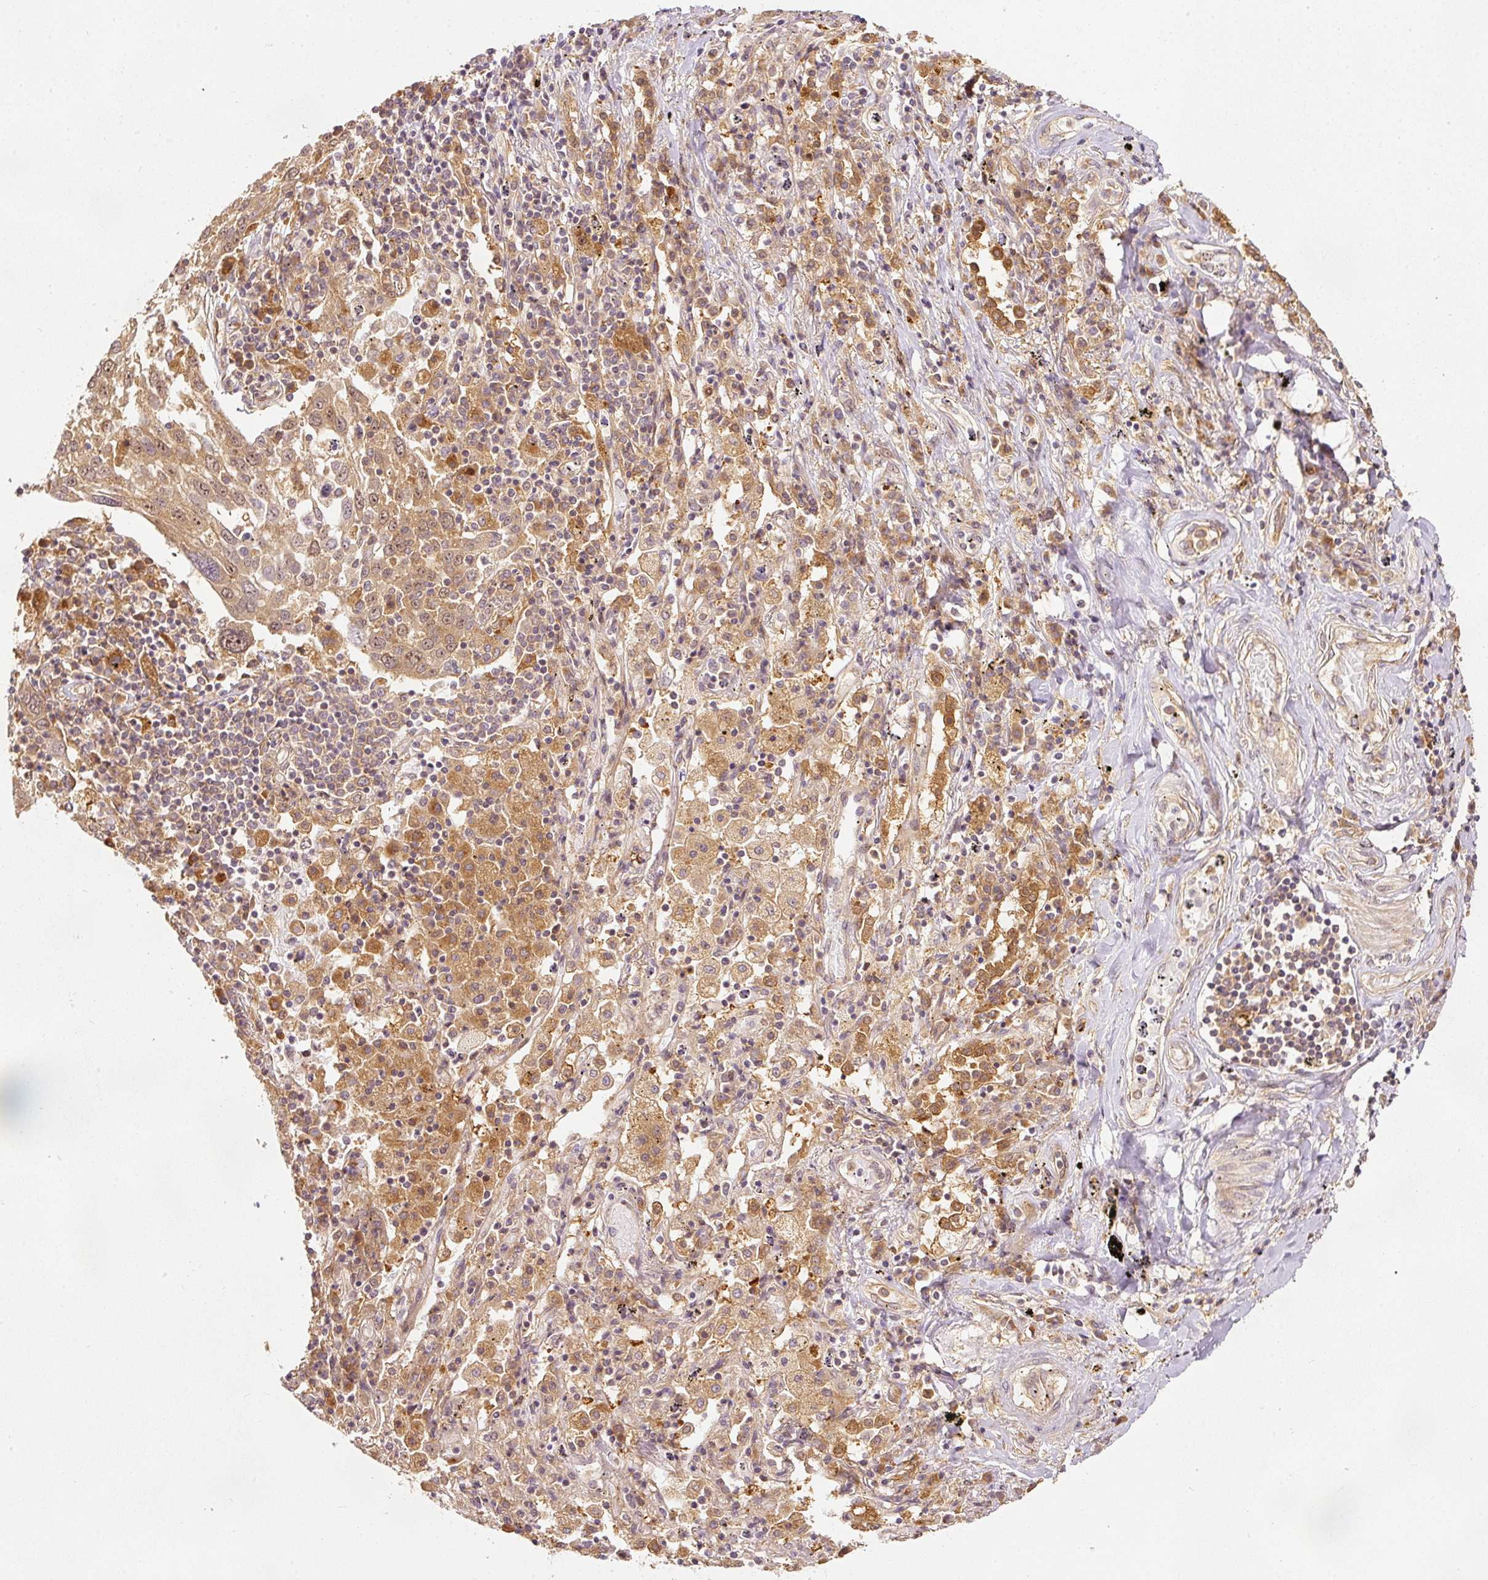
{"staining": {"intensity": "moderate", "quantity": ">75%", "location": "cytoplasmic/membranous,nuclear"}, "tissue": "lung cancer", "cell_type": "Tumor cells", "image_type": "cancer", "snomed": [{"axis": "morphology", "description": "Squamous cell carcinoma, NOS"}, {"axis": "topography", "description": "Lung"}], "caption": "Squamous cell carcinoma (lung) tissue demonstrates moderate cytoplasmic/membranous and nuclear staining in approximately >75% of tumor cells, visualized by immunohistochemistry. (Stains: DAB in brown, nuclei in blue, Microscopy: brightfield microscopy at high magnification).", "gene": "EIF3B", "patient": {"sex": "male", "age": 65}}